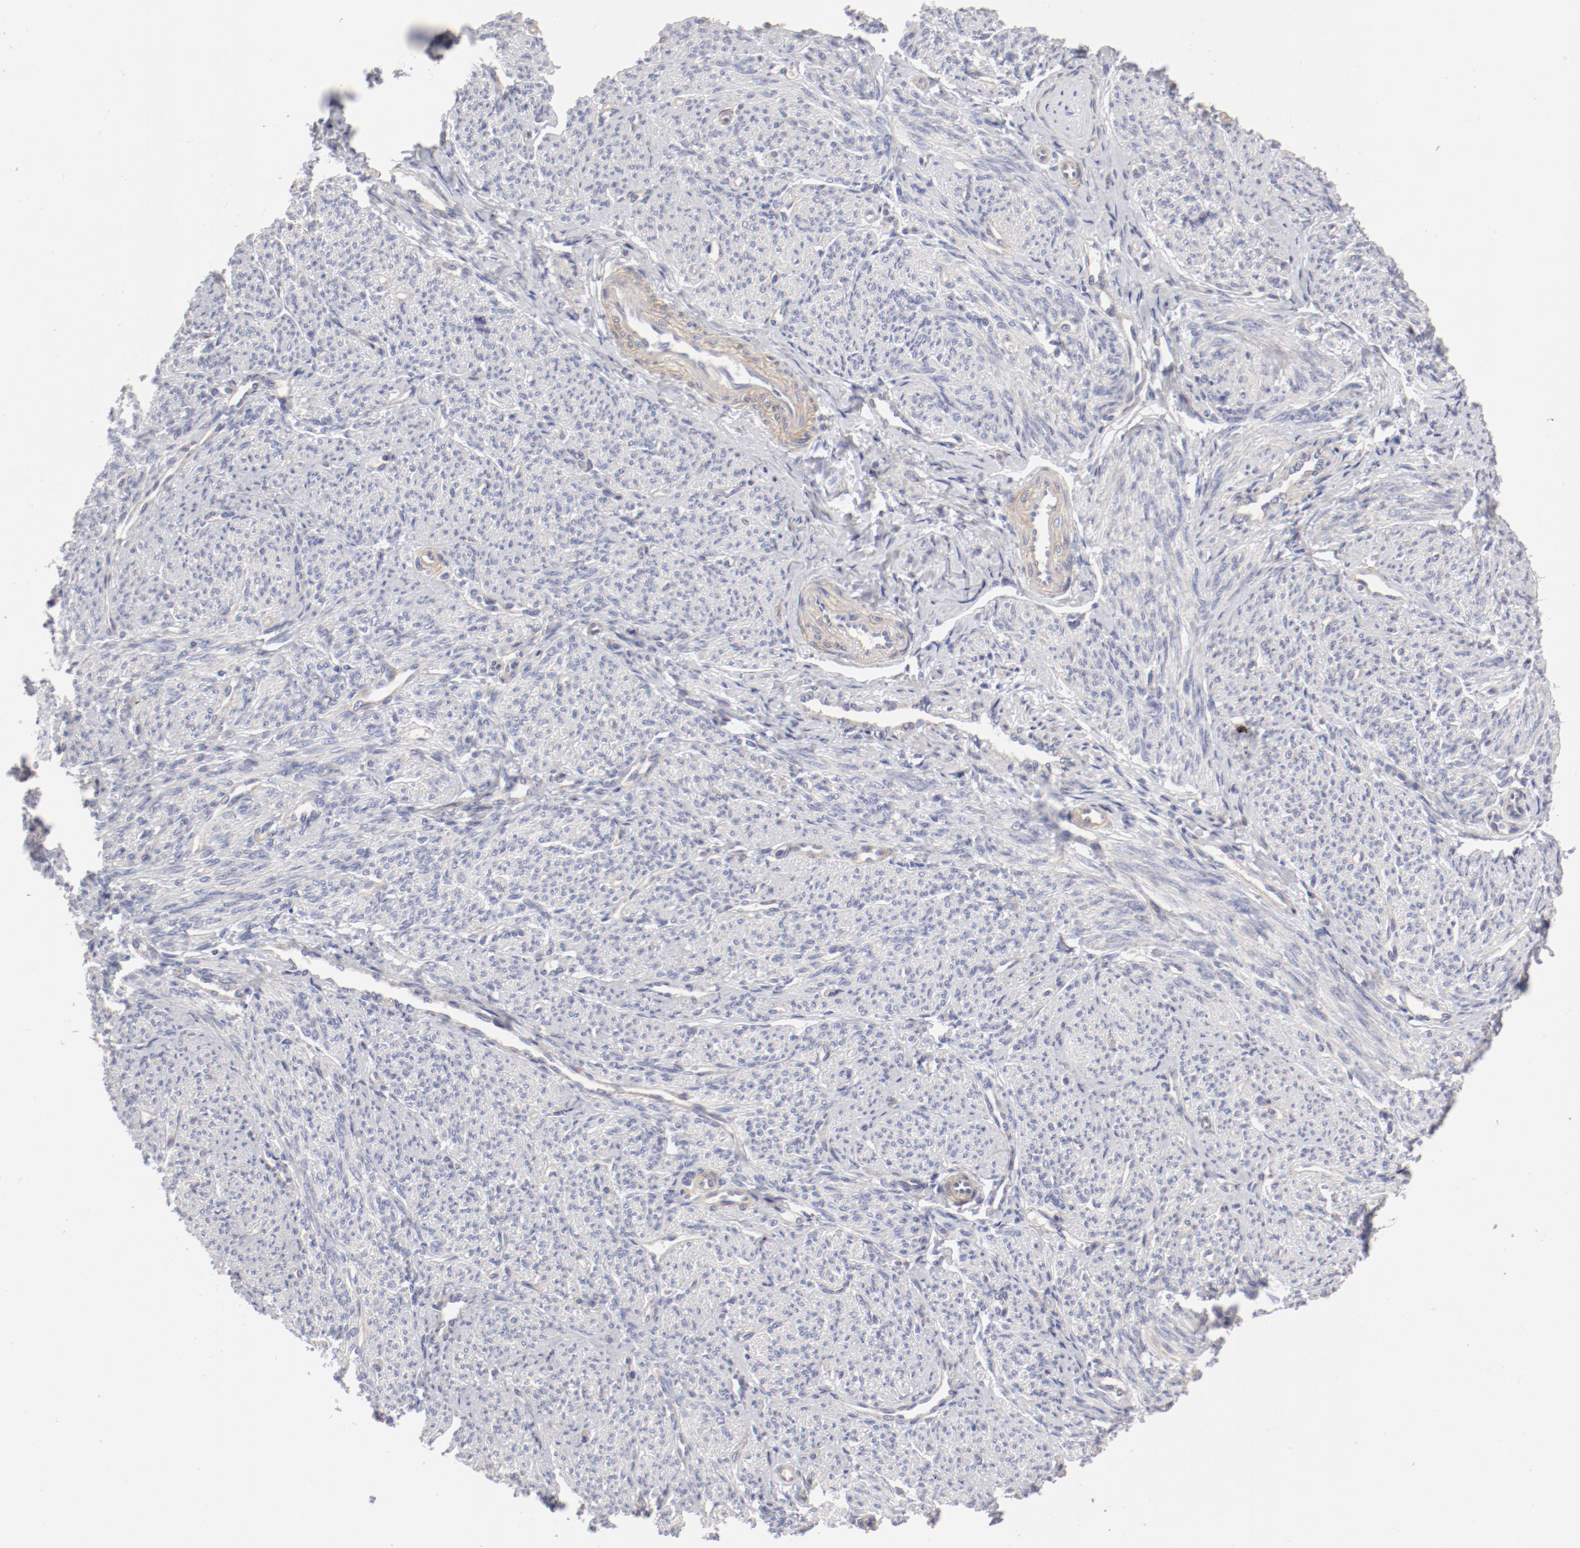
{"staining": {"intensity": "weak", "quantity": ">75%", "location": "cytoplasmic/membranous"}, "tissue": "smooth muscle", "cell_type": "Smooth muscle cells", "image_type": "normal", "snomed": [{"axis": "morphology", "description": "Normal tissue, NOS"}, {"axis": "topography", "description": "Smooth muscle"}], "caption": "An IHC histopathology image of unremarkable tissue is shown. Protein staining in brown shows weak cytoplasmic/membranous positivity in smooth muscle within smooth muscle cells. (DAB (3,3'-diaminobenzidine) IHC with brightfield microscopy, high magnification).", "gene": "LAX1", "patient": {"sex": "female", "age": 65}}